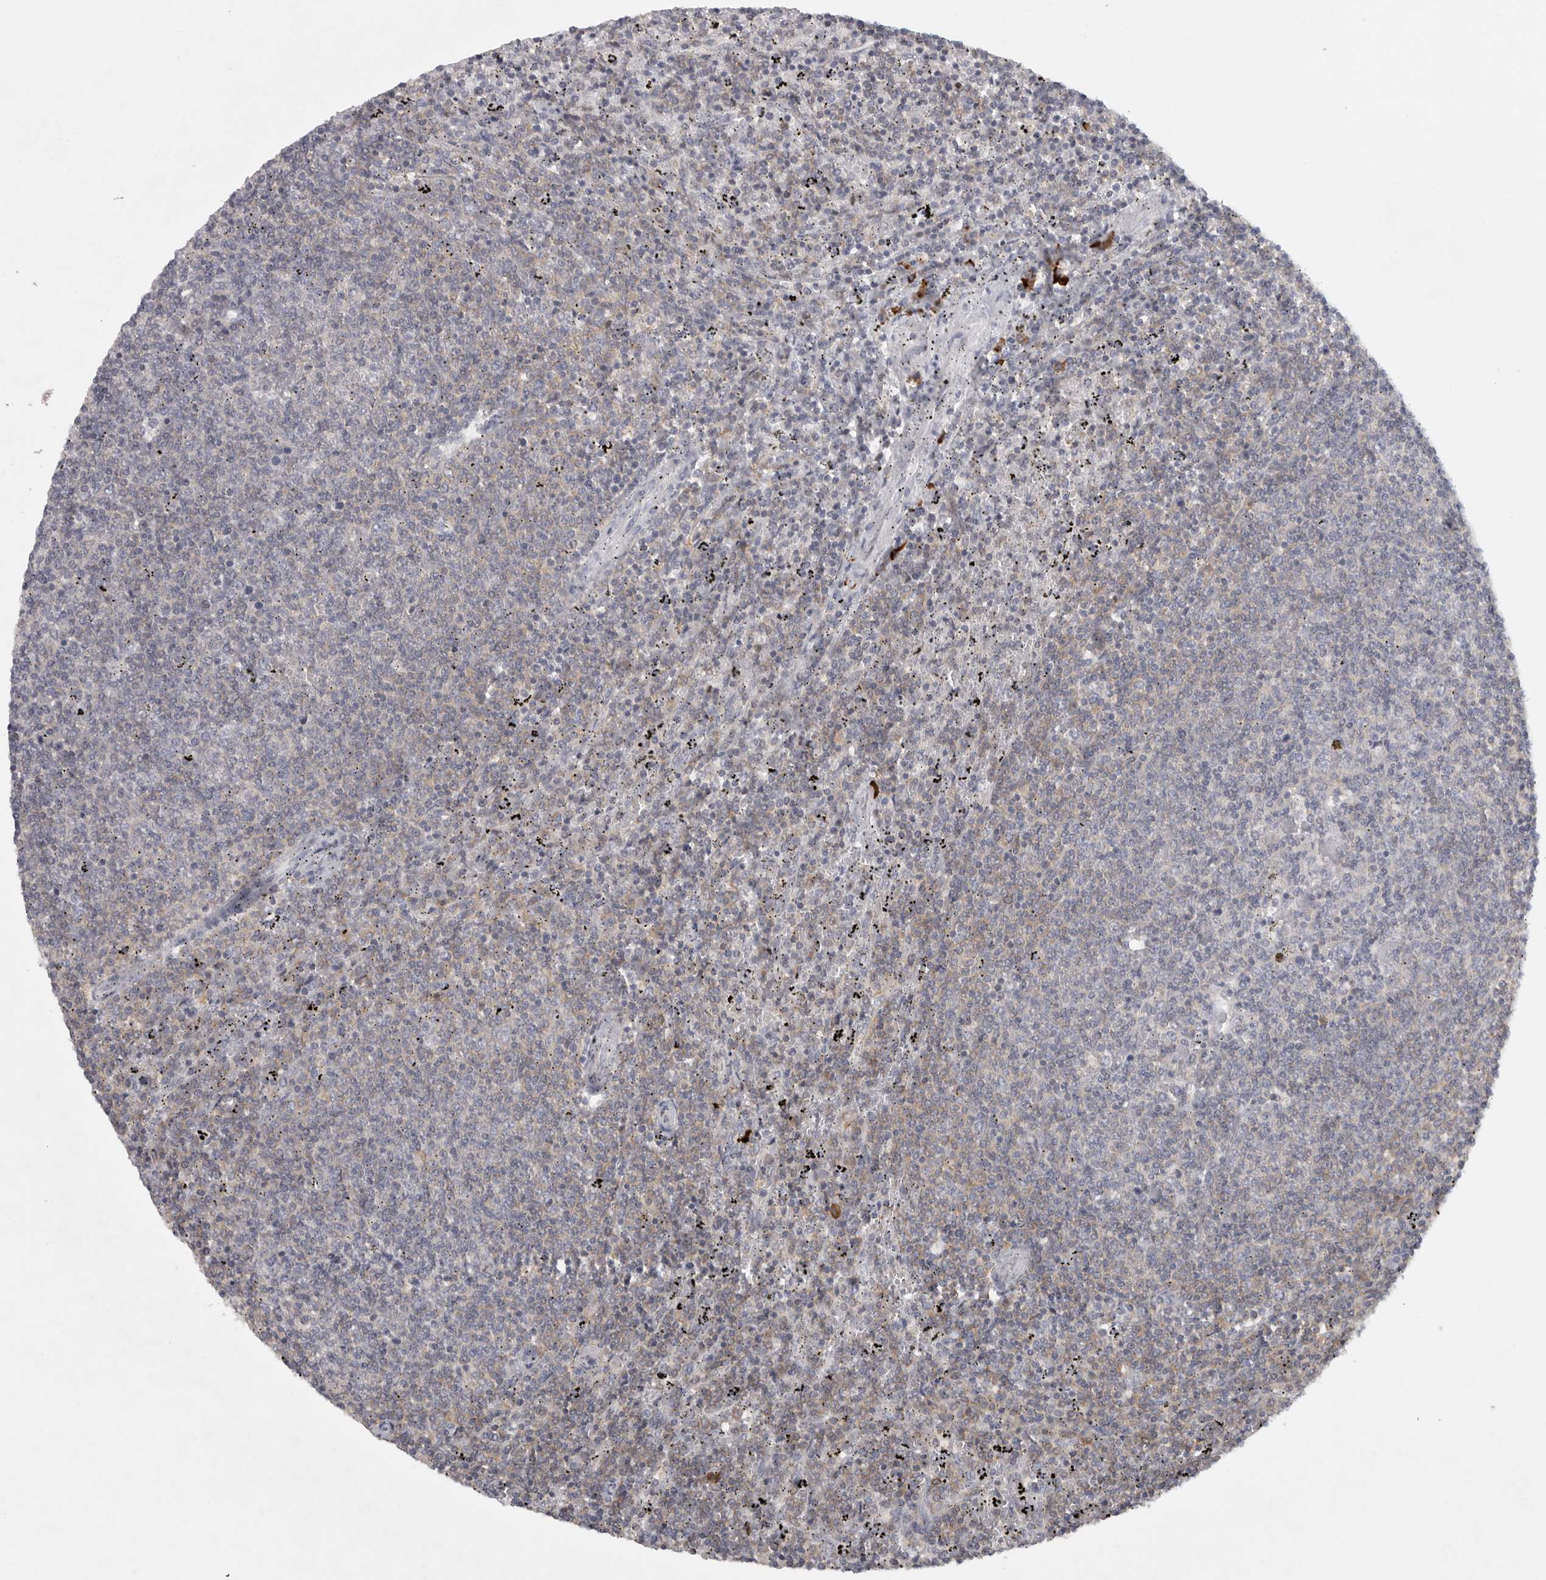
{"staining": {"intensity": "negative", "quantity": "none", "location": "none"}, "tissue": "lymphoma", "cell_type": "Tumor cells", "image_type": "cancer", "snomed": [{"axis": "morphology", "description": "Malignant lymphoma, non-Hodgkin's type, Low grade"}, {"axis": "topography", "description": "Spleen"}], "caption": "Protein analysis of low-grade malignant lymphoma, non-Hodgkin's type shows no significant expression in tumor cells.", "gene": "TMEM69", "patient": {"sex": "female", "age": 50}}